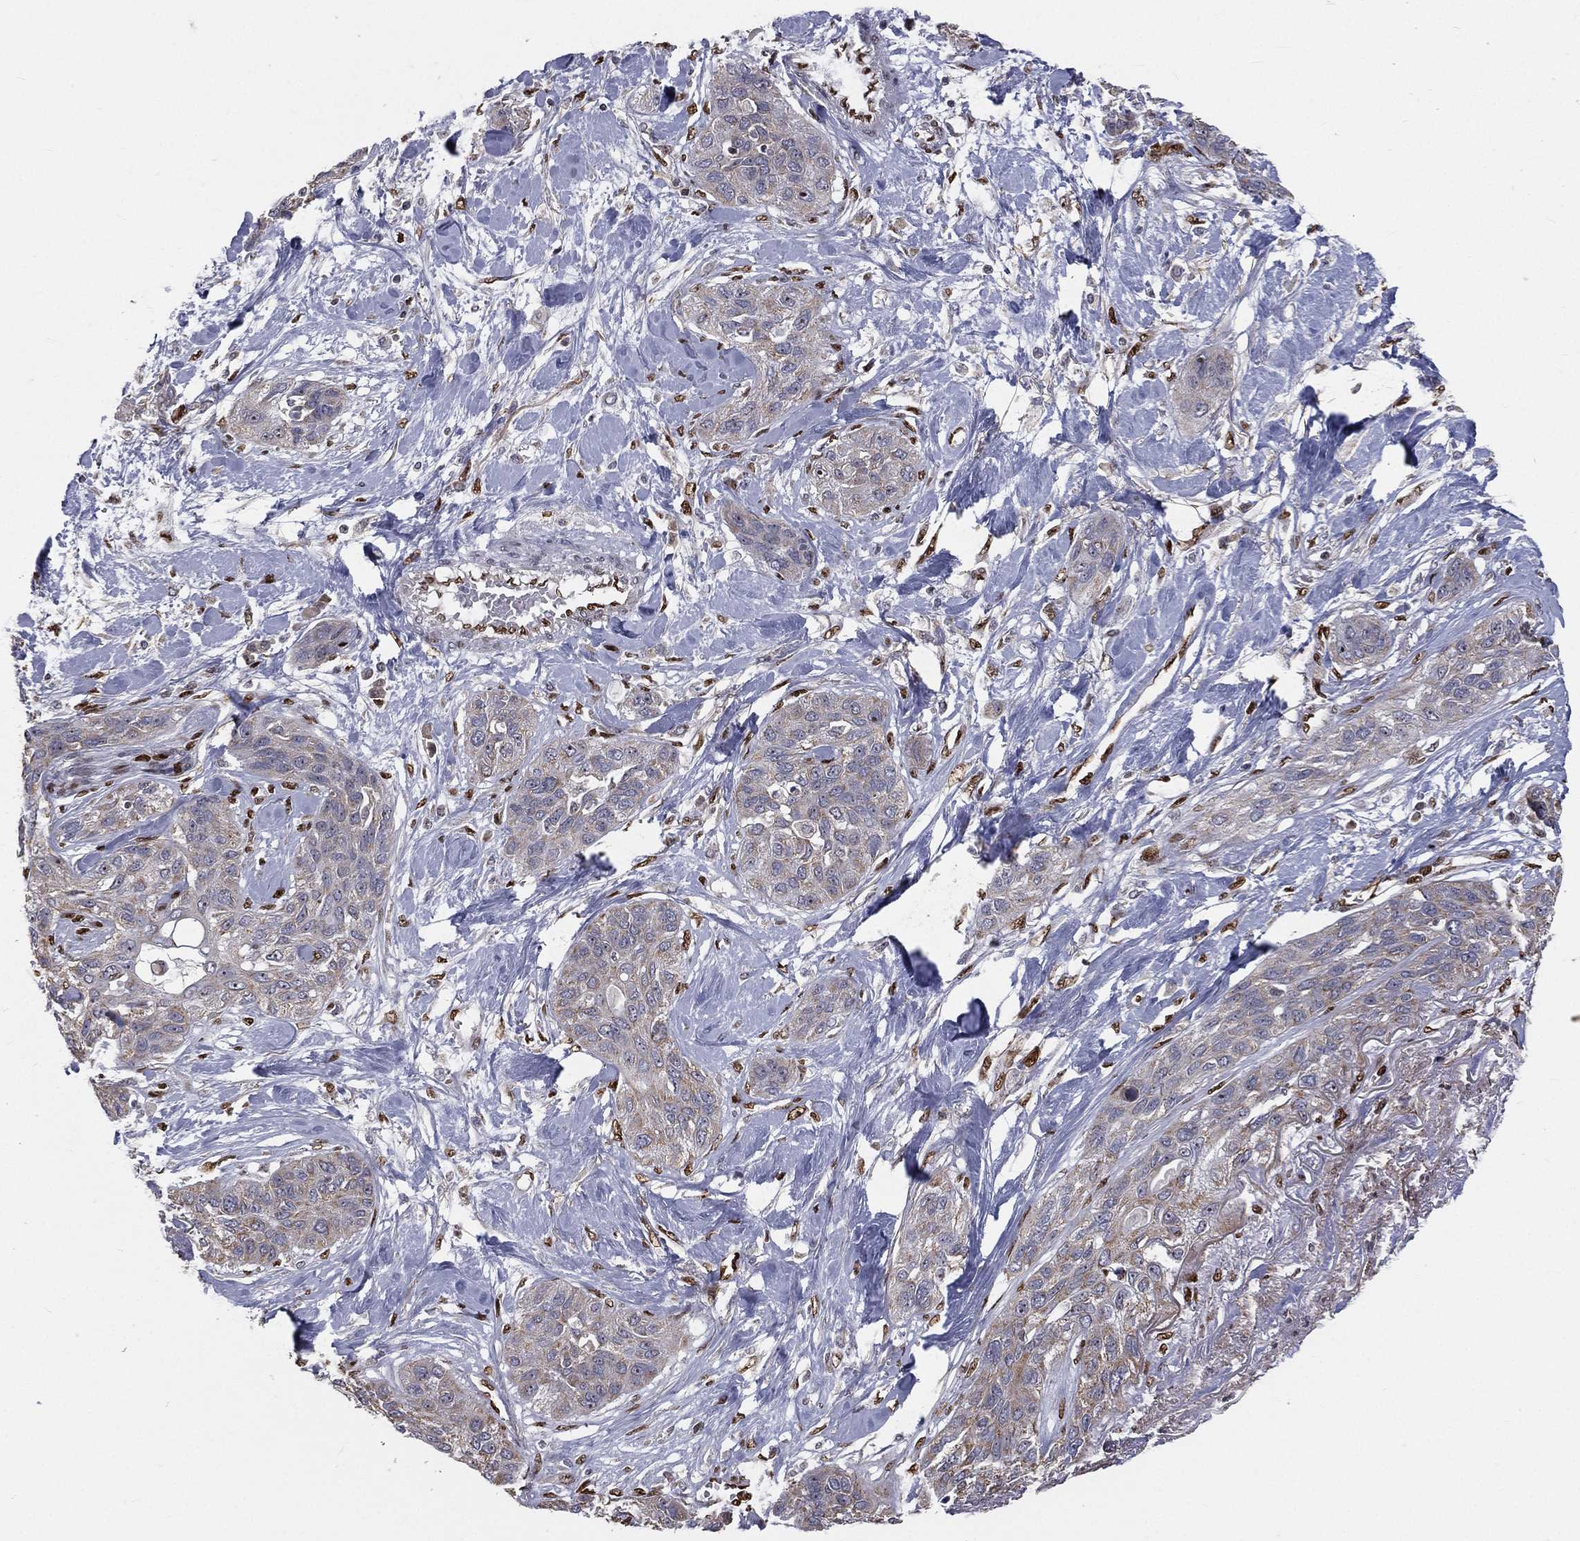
{"staining": {"intensity": "weak", "quantity": "<25%", "location": "cytoplasmic/membranous"}, "tissue": "lung cancer", "cell_type": "Tumor cells", "image_type": "cancer", "snomed": [{"axis": "morphology", "description": "Squamous cell carcinoma, NOS"}, {"axis": "topography", "description": "Lung"}], "caption": "IHC photomicrograph of neoplastic tissue: lung squamous cell carcinoma stained with DAB (3,3'-diaminobenzidine) demonstrates no significant protein positivity in tumor cells.", "gene": "ZEB1", "patient": {"sex": "female", "age": 70}}